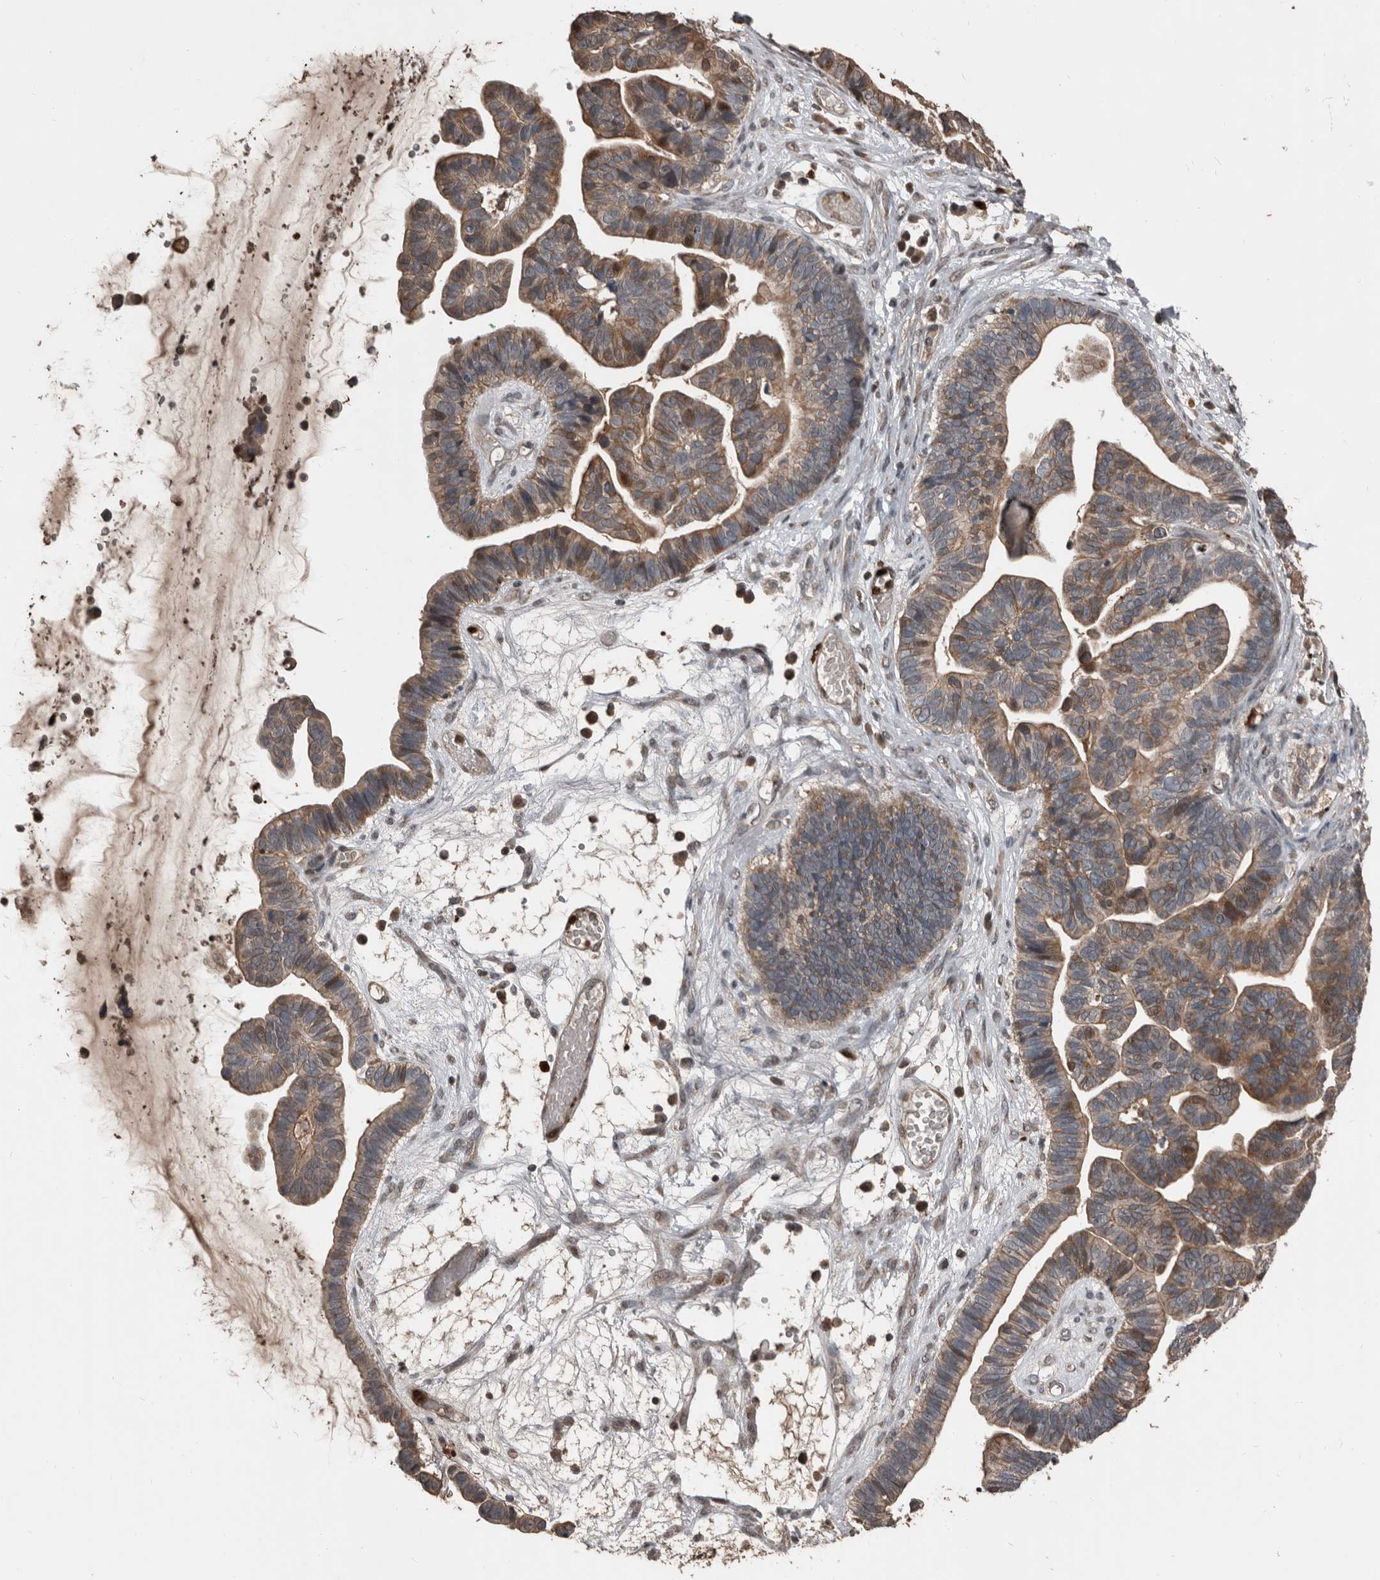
{"staining": {"intensity": "moderate", "quantity": ">75%", "location": "cytoplasmic/membranous"}, "tissue": "ovarian cancer", "cell_type": "Tumor cells", "image_type": "cancer", "snomed": [{"axis": "morphology", "description": "Cystadenocarcinoma, serous, NOS"}, {"axis": "topography", "description": "Ovary"}], "caption": "Tumor cells demonstrate moderate cytoplasmic/membranous staining in approximately >75% of cells in ovarian cancer (serous cystadenocarcinoma).", "gene": "FSBP", "patient": {"sex": "female", "age": 56}}